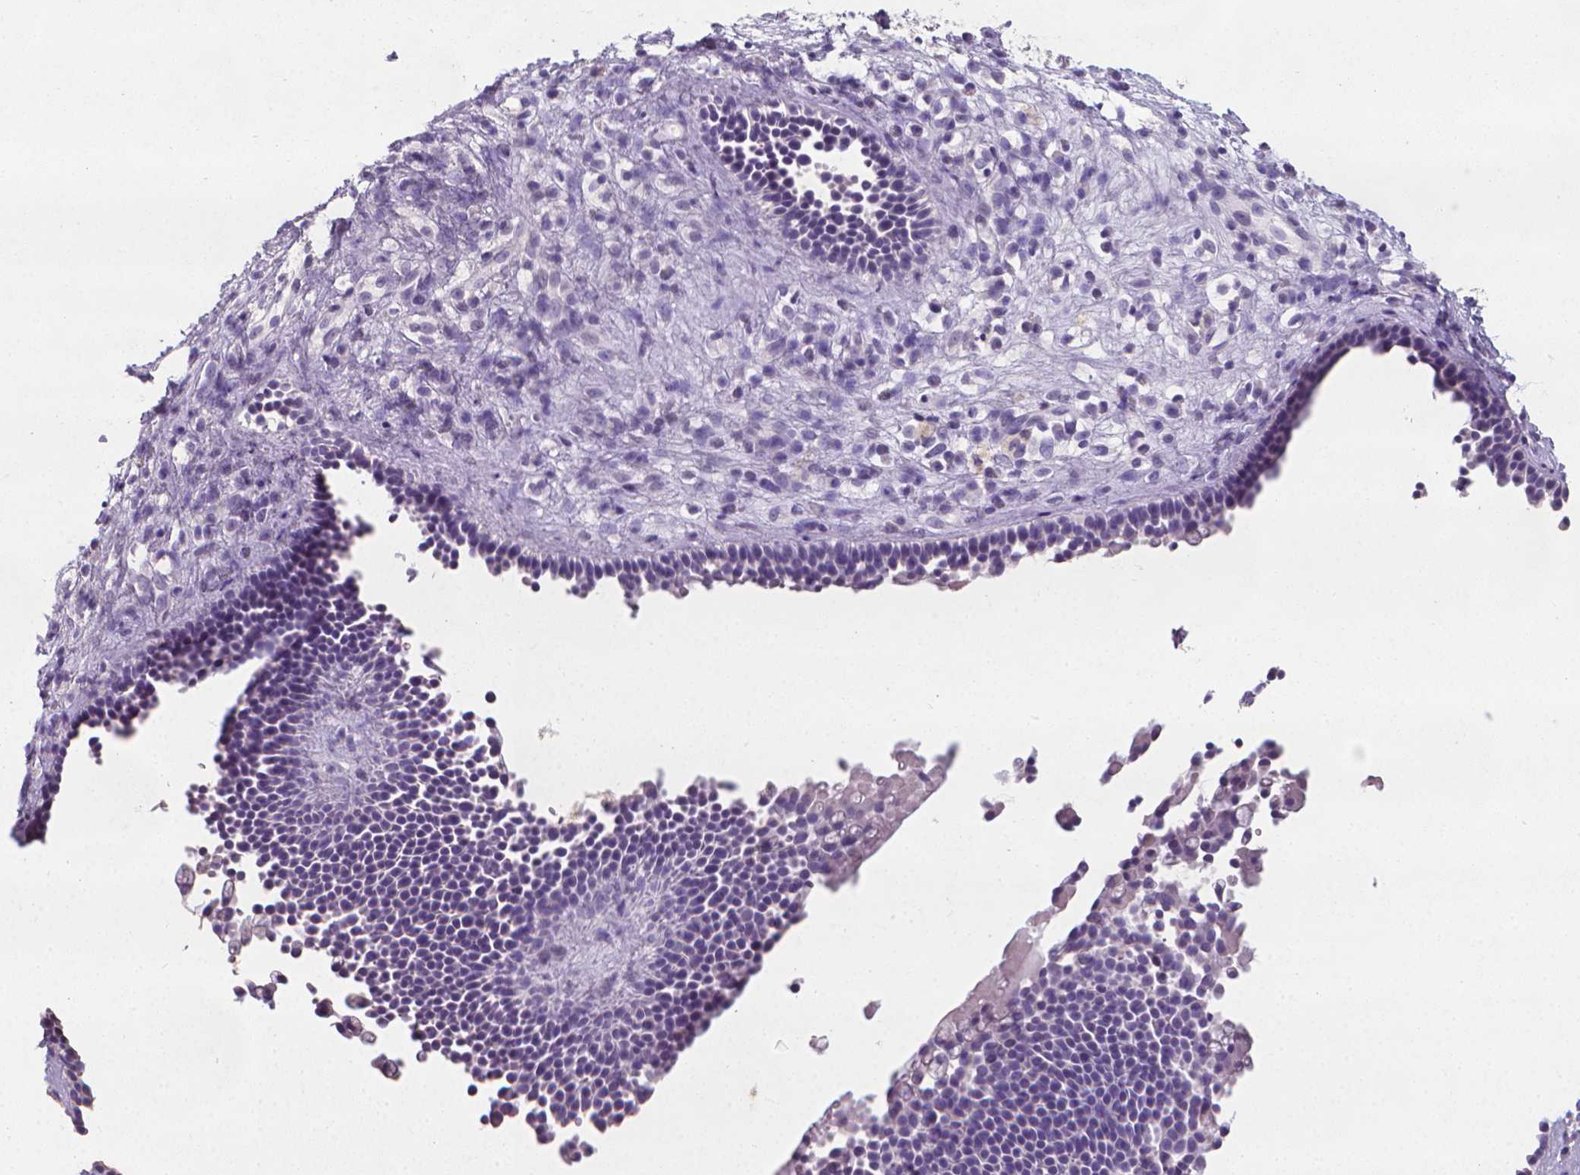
{"staining": {"intensity": "negative", "quantity": "none", "location": "none"}, "tissue": "nasopharynx", "cell_type": "Respiratory epithelial cells", "image_type": "normal", "snomed": [{"axis": "morphology", "description": "Normal tissue, NOS"}, {"axis": "topography", "description": "Nasopharynx"}], "caption": "Immunohistochemical staining of benign nasopharynx exhibits no significant staining in respiratory epithelial cells. Nuclei are stained in blue.", "gene": "XPNPEP2", "patient": {"sex": "male", "age": 77}}